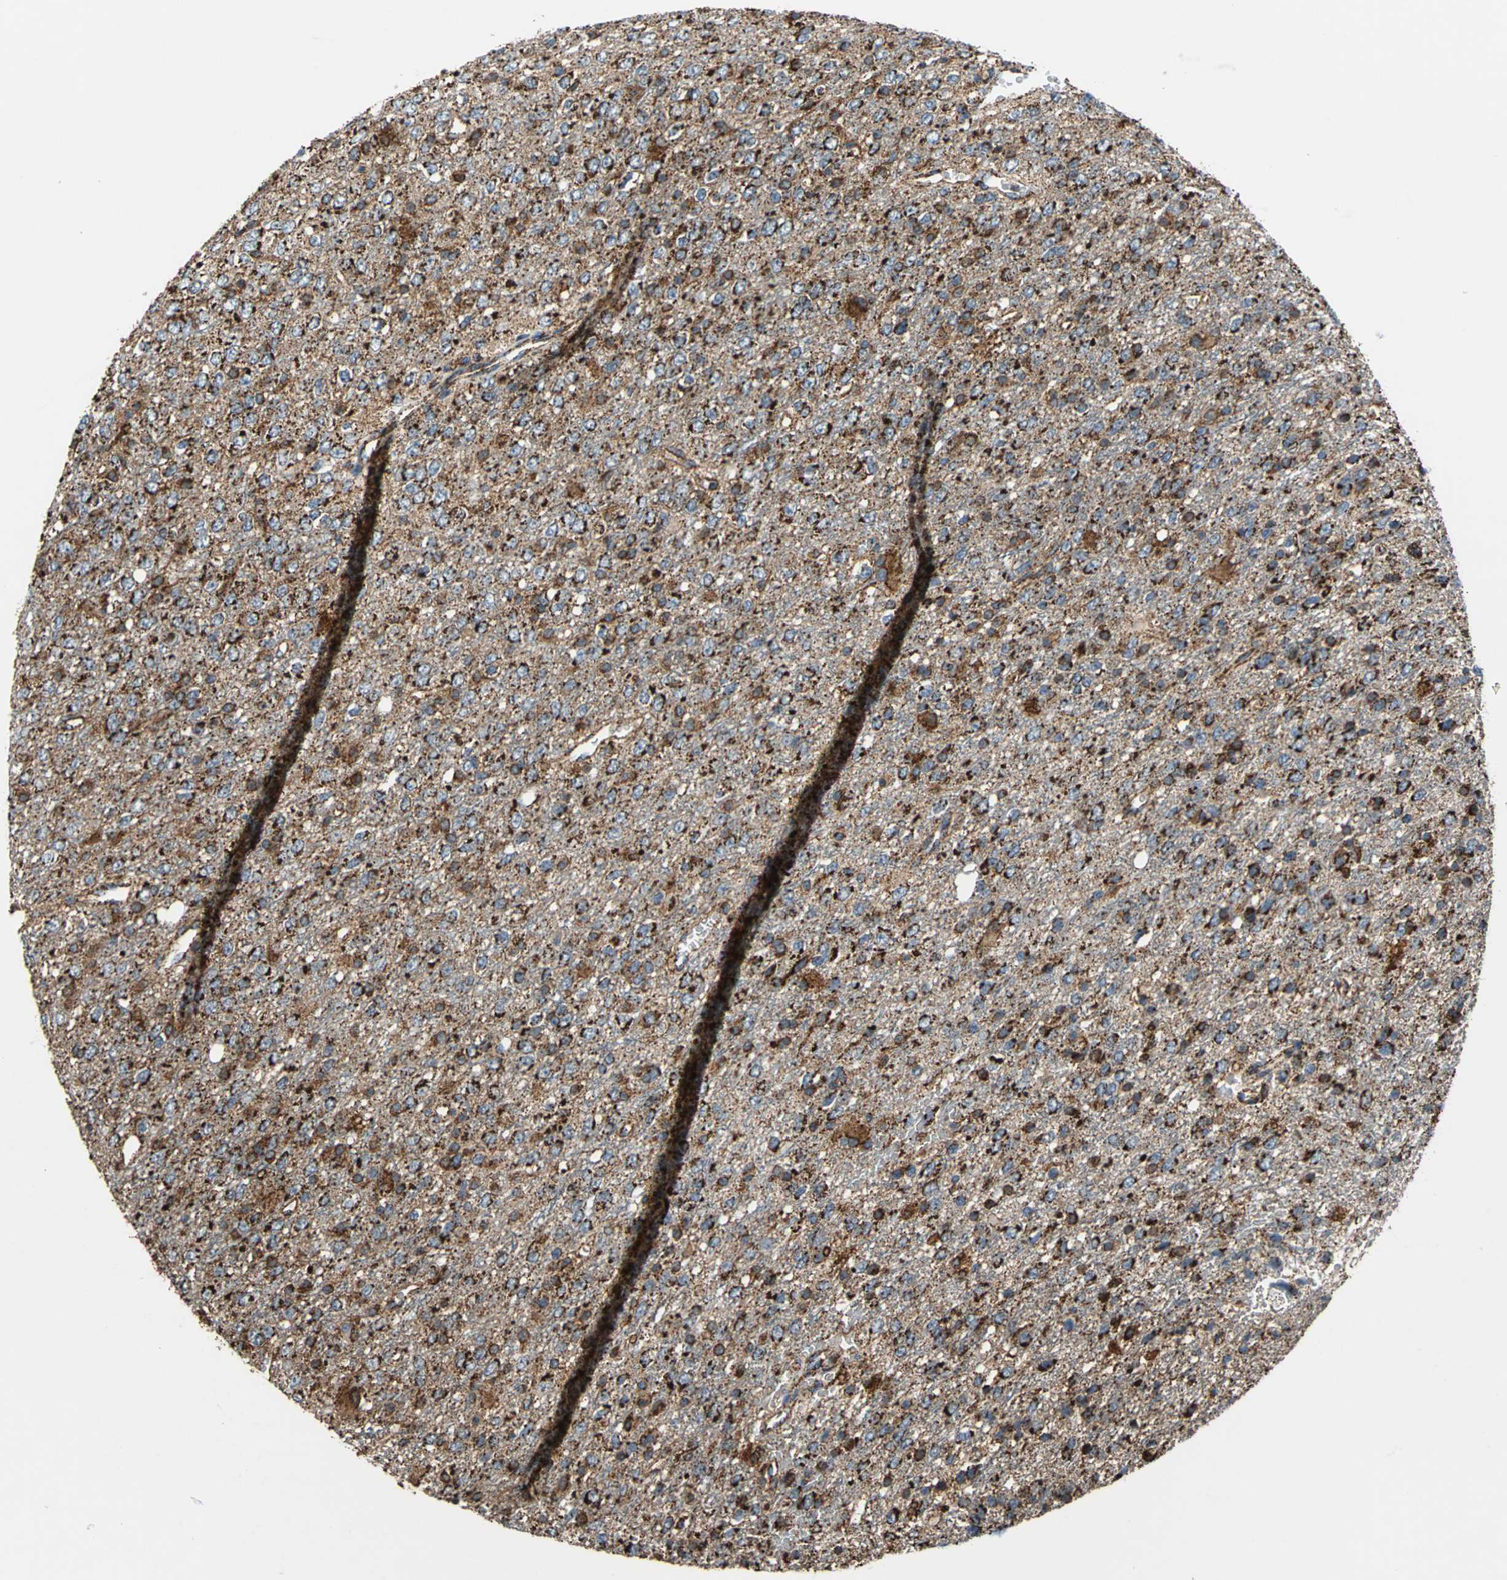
{"staining": {"intensity": "strong", "quantity": ">75%", "location": "cytoplasmic/membranous"}, "tissue": "glioma", "cell_type": "Tumor cells", "image_type": "cancer", "snomed": [{"axis": "morphology", "description": "Glioma, malignant, High grade"}, {"axis": "topography", "description": "pancreas cauda"}], "caption": "Immunohistochemical staining of glioma demonstrates high levels of strong cytoplasmic/membranous positivity in approximately >75% of tumor cells. (DAB (3,3'-diaminobenzidine) IHC with brightfield microscopy, high magnification).", "gene": "ECH1", "patient": {"sex": "male", "age": 60}}